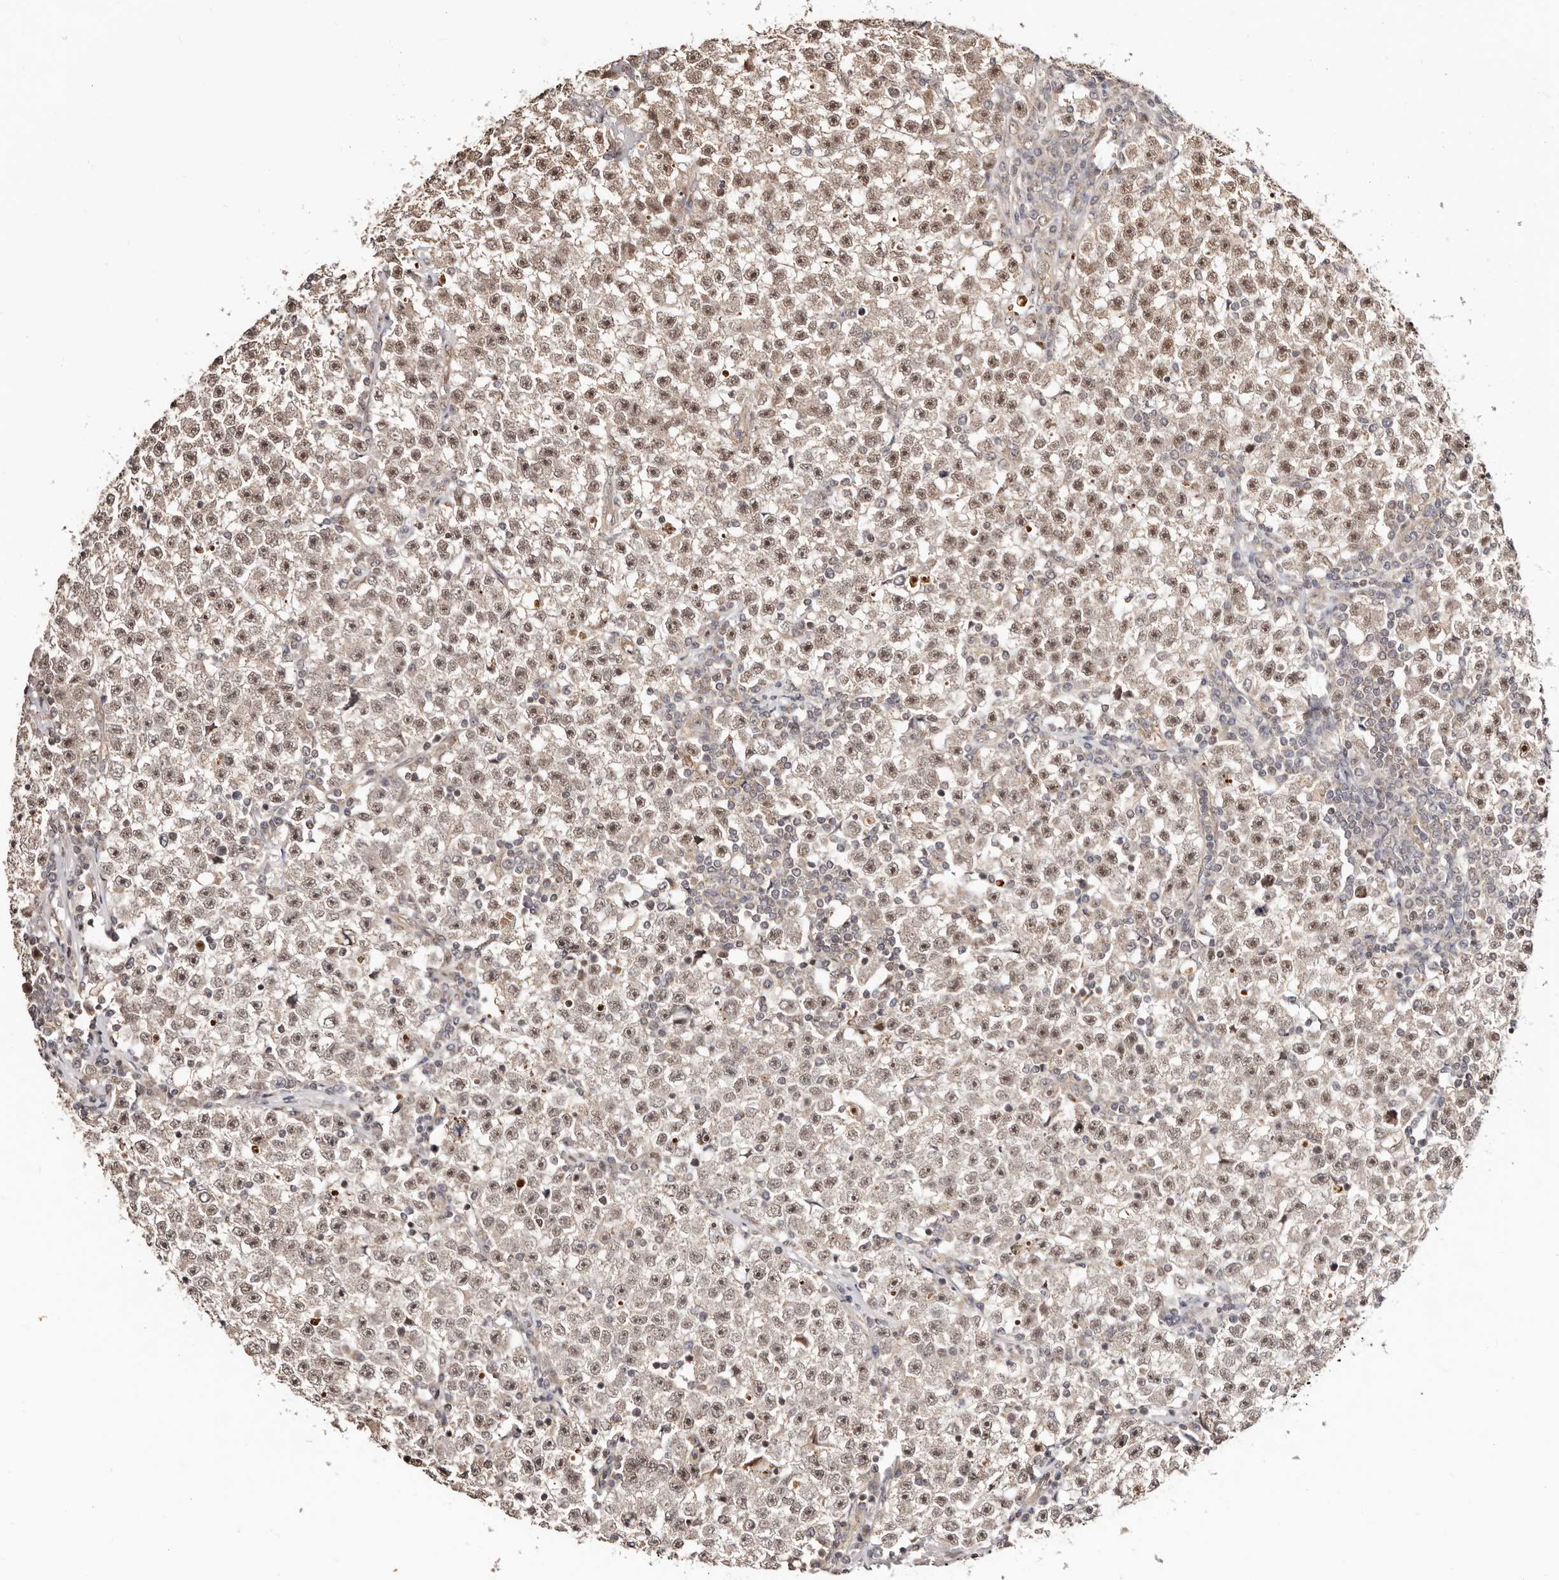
{"staining": {"intensity": "moderate", "quantity": ">75%", "location": "nuclear"}, "tissue": "testis cancer", "cell_type": "Tumor cells", "image_type": "cancer", "snomed": [{"axis": "morphology", "description": "Seminoma, NOS"}, {"axis": "topography", "description": "Testis"}], "caption": "A high-resolution image shows immunohistochemistry staining of testis cancer (seminoma), which reveals moderate nuclear positivity in about >75% of tumor cells. The staining was performed using DAB (3,3'-diaminobenzidine) to visualize the protein expression in brown, while the nuclei were stained in blue with hematoxylin (Magnification: 20x).", "gene": "CTNNBL1", "patient": {"sex": "male", "age": 22}}